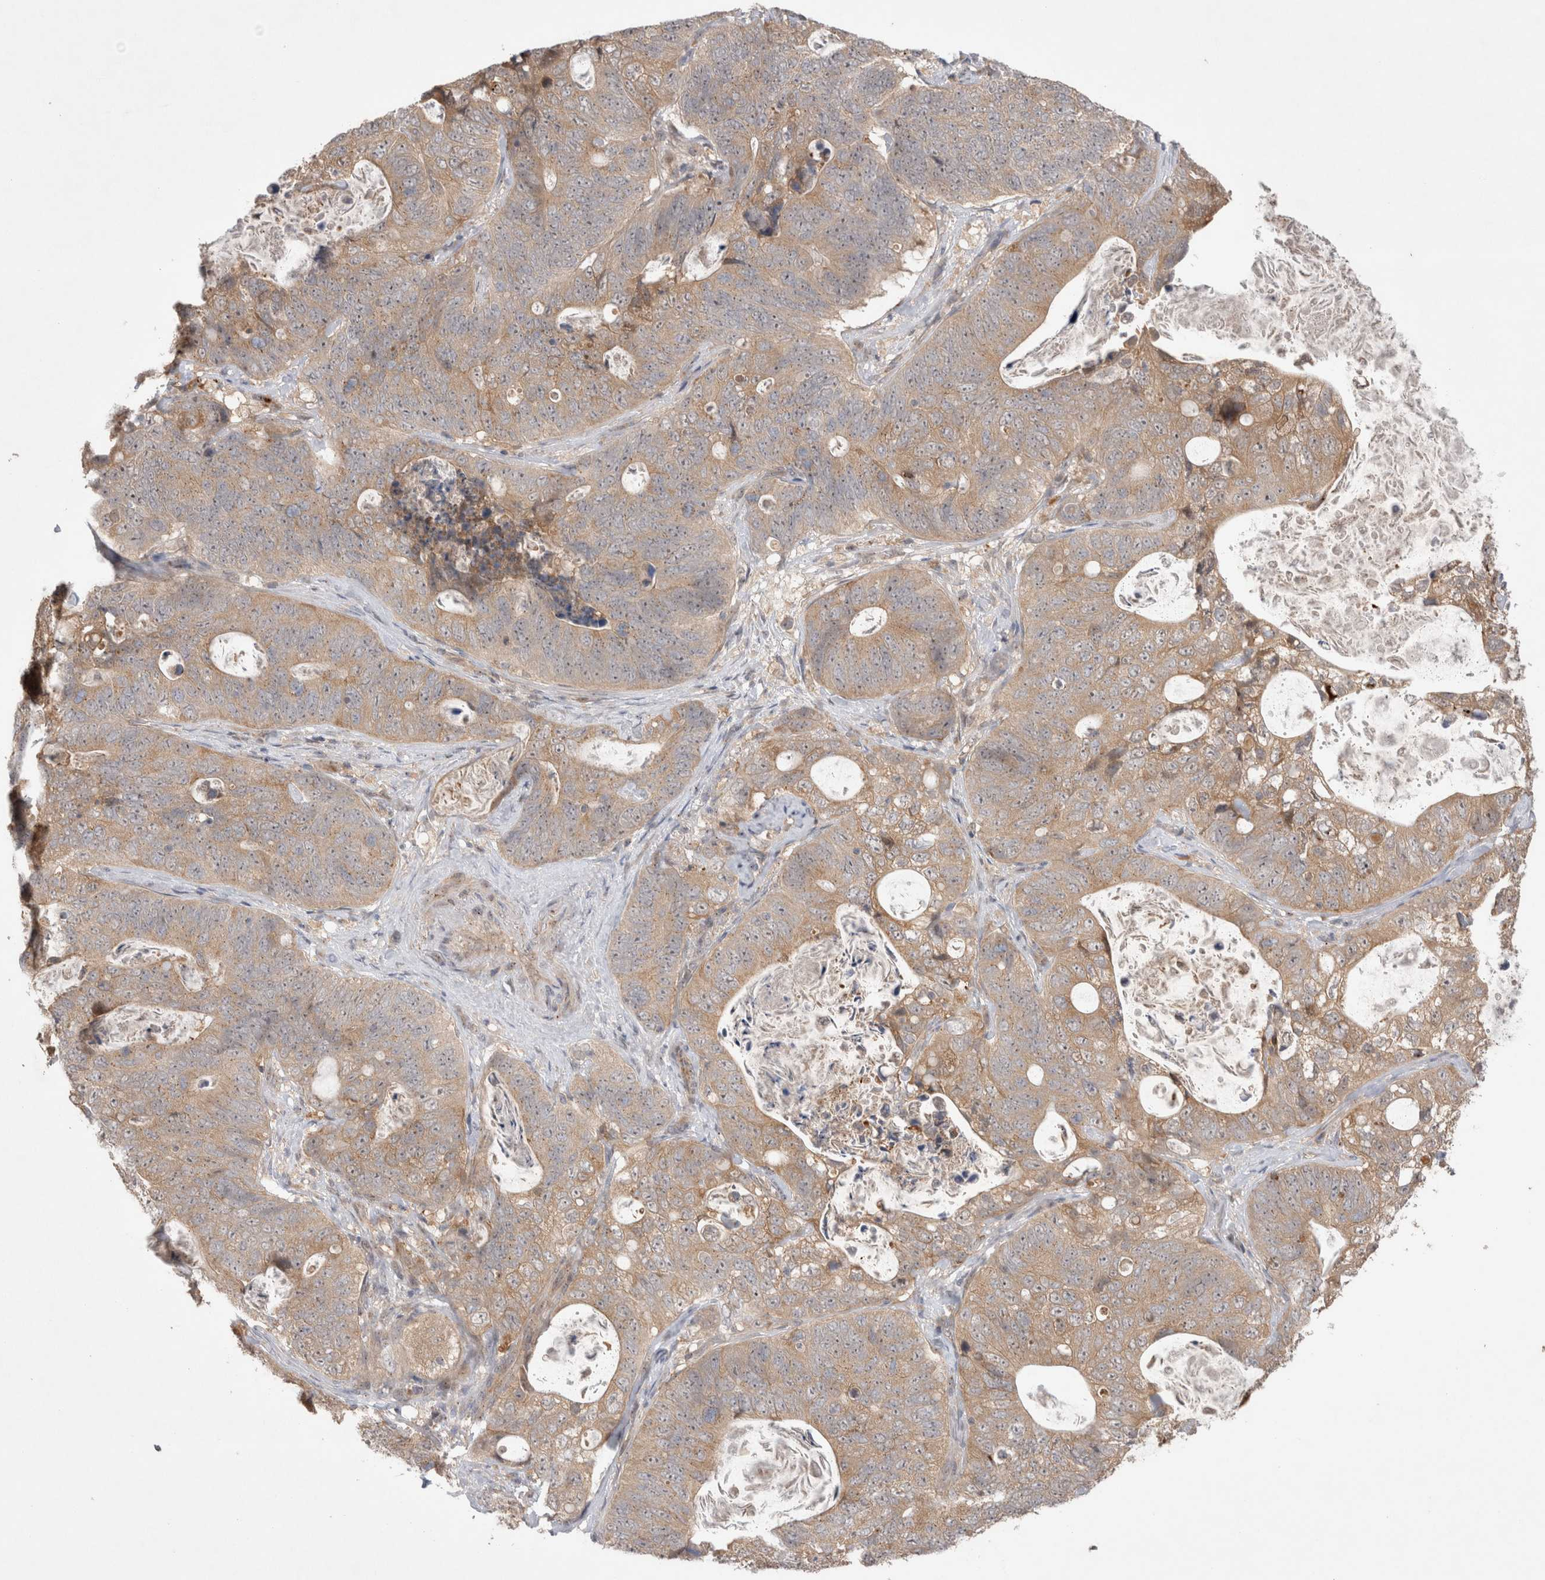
{"staining": {"intensity": "moderate", "quantity": ">75%", "location": "cytoplasmic/membranous"}, "tissue": "stomach cancer", "cell_type": "Tumor cells", "image_type": "cancer", "snomed": [{"axis": "morphology", "description": "Normal tissue, NOS"}, {"axis": "morphology", "description": "Adenocarcinoma, NOS"}, {"axis": "topography", "description": "Stomach"}], "caption": "Immunohistochemical staining of human stomach cancer (adenocarcinoma) displays moderate cytoplasmic/membranous protein positivity in approximately >75% of tumor cells.", "gene": "SLC29A1", "patient": {"sex": "female", "age": 89}}